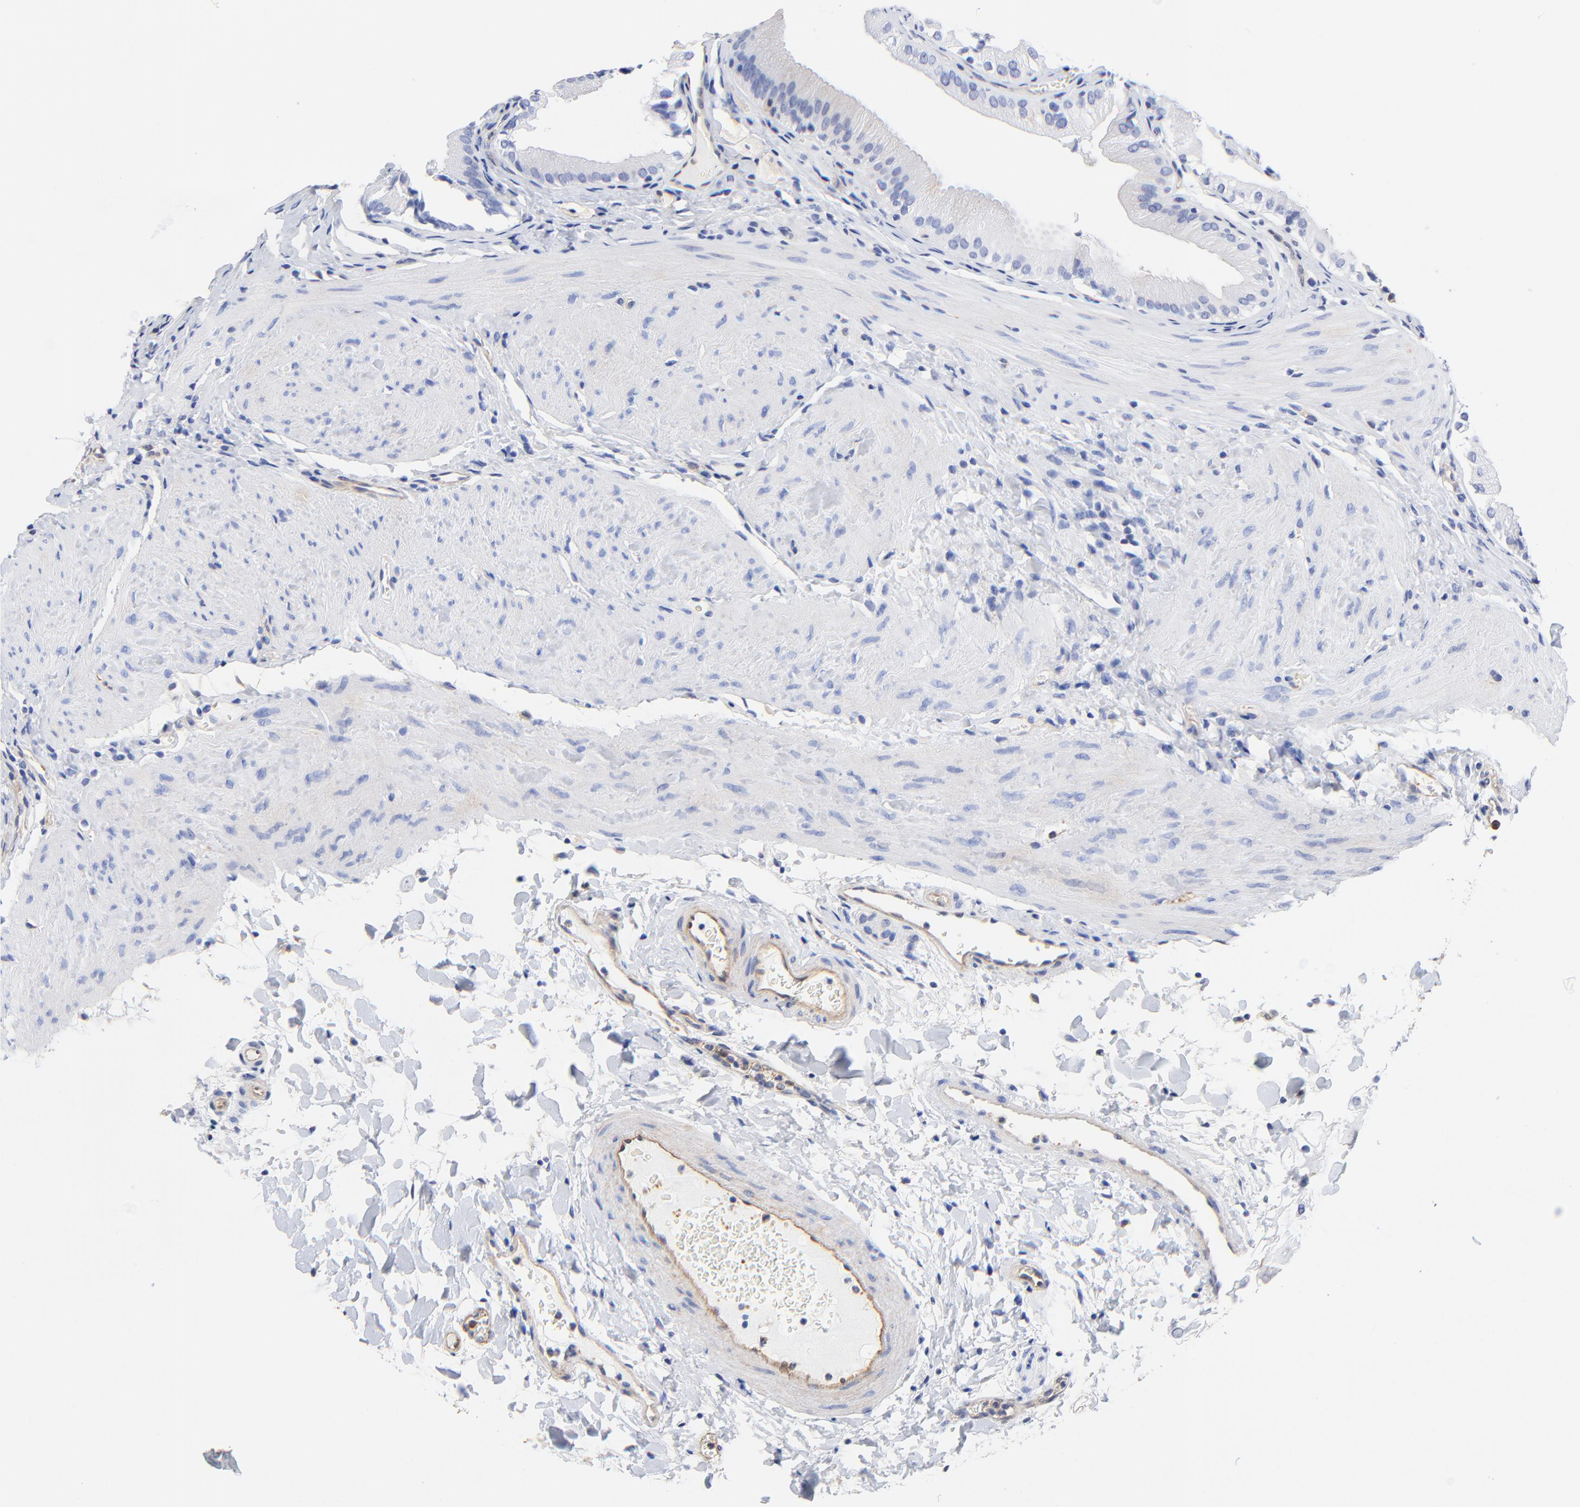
{"staining": {"intensity": "negative", "quantity": "none", "location": "none"}, "tissue": "gallbladder", "cell_type": "Glandular cells", "image_type": "normal", "snomed": [{"axis": "morphology", "description": "Normal tissue, NOS"}, {"axis": "topography", "description": "Gallbladder"}], "caption": "Protein analysis of normal gallbladder exhibits no significant expression in glandular cells.", "gene": "TAGLN2", "patient": {"sex": "female", "age": 24}}